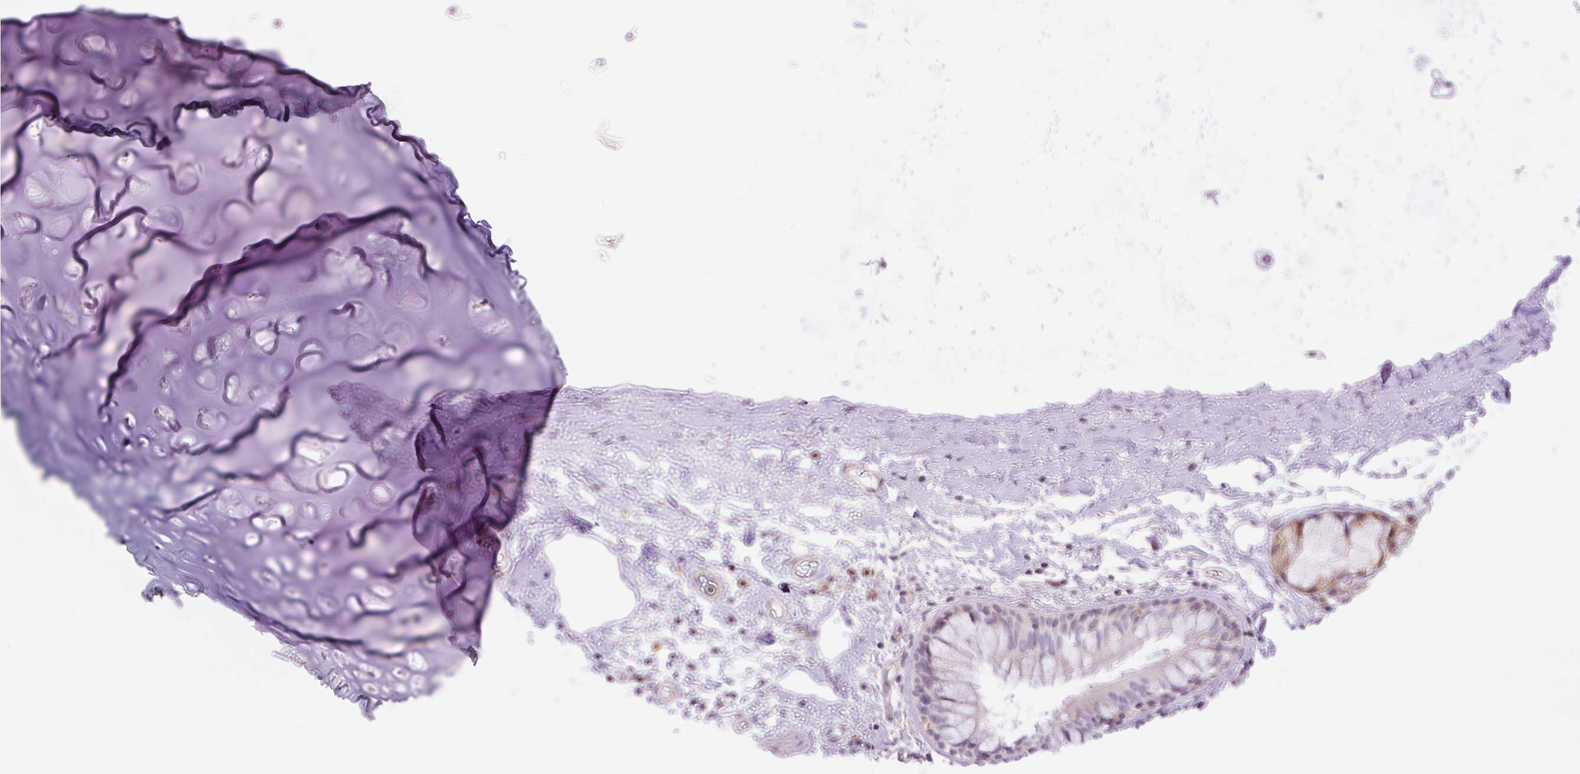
{"staining": {"intensity": "negative", "quantity": "none", "location": "none"}, "tissue": "adipose tissue", "cell_type": "Adipocytes", "image_type": "normal", "snomed": [{"axis": "morphology", "description": "Normal tissue, NOS"}, {"axis": "morphology", "description": "Degeneration, NOS"}, {"axis": "topography", "description": "Cartilage tissue"}, {"axis": "topography", "description": "Lung"}], "caption": "The IHC histopathology image has no significant expression in adipocytes of adipose tissue. (Brightfield microscopy of DAB IHC at high magnification).", "gene": "GRID2", "patient": {"sex": "female", "age": 61}}